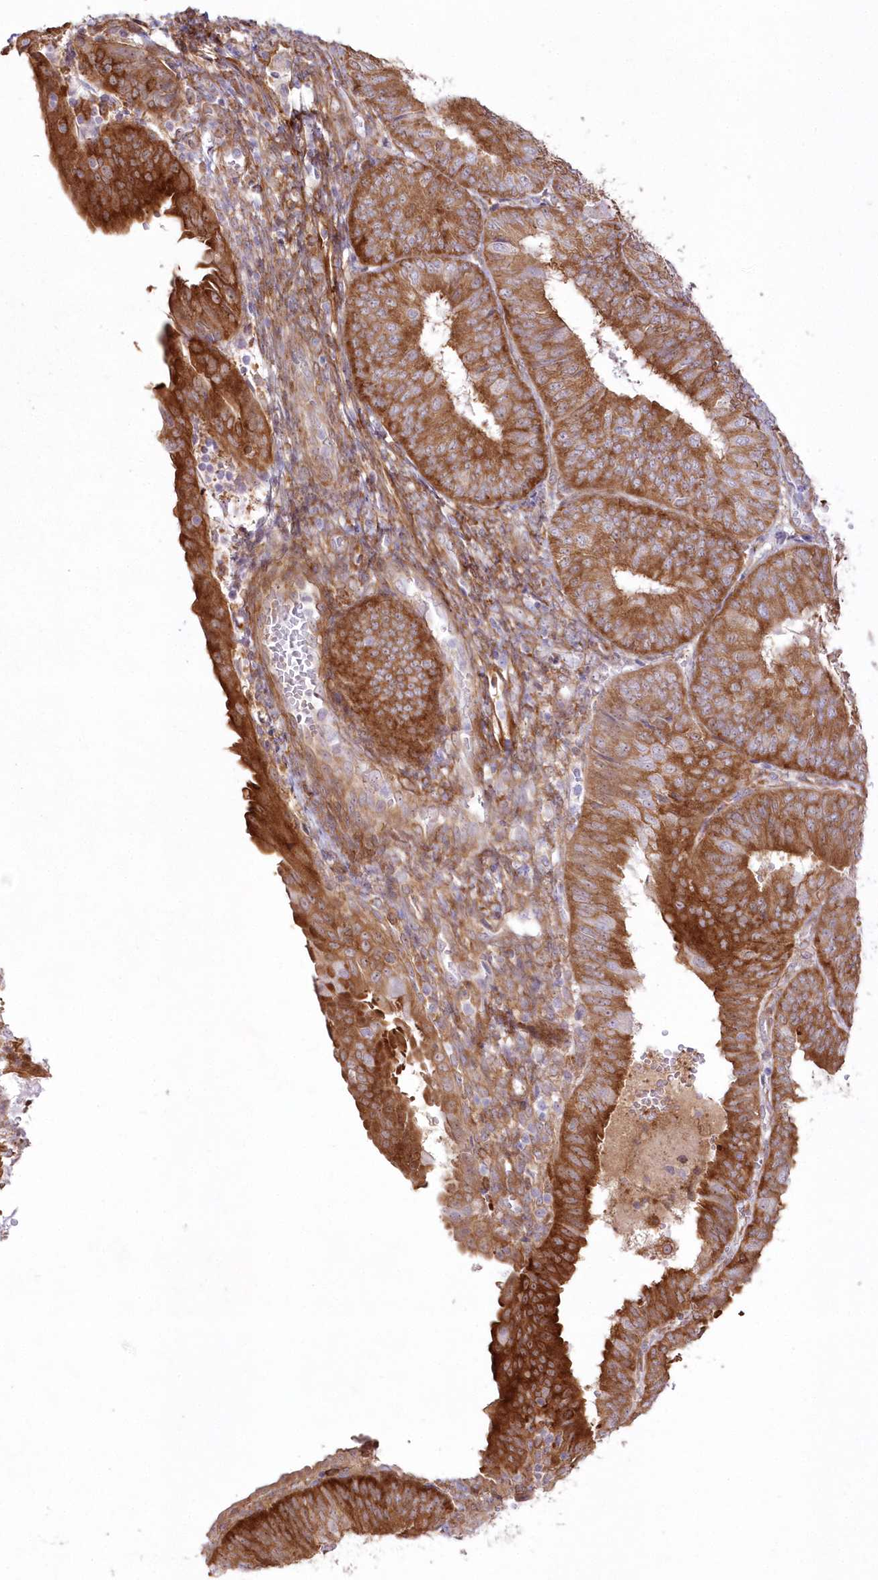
{"staining": {"intensity": "strong", "quantity": ">75%", "location": "cytoplasmic/membranous"}, "tissue": "endometrial cancer", "cell_type": "Tumor cells", "image_type": "cancer", "snomed": [{"axis": "morphology", "description": "Adenocarcinoma, NOS"}, {"axis": "topography", "description": "Endometrium"}], "caption": "Human endometrial adenocarcinoma stained for a protein (brown) shows strong cytoplasmic/membranous positive expression in approximately >75% of tumor cells.", "gene": "SH3PXD2B", "patient": {"sex": "female", "age": 58}}